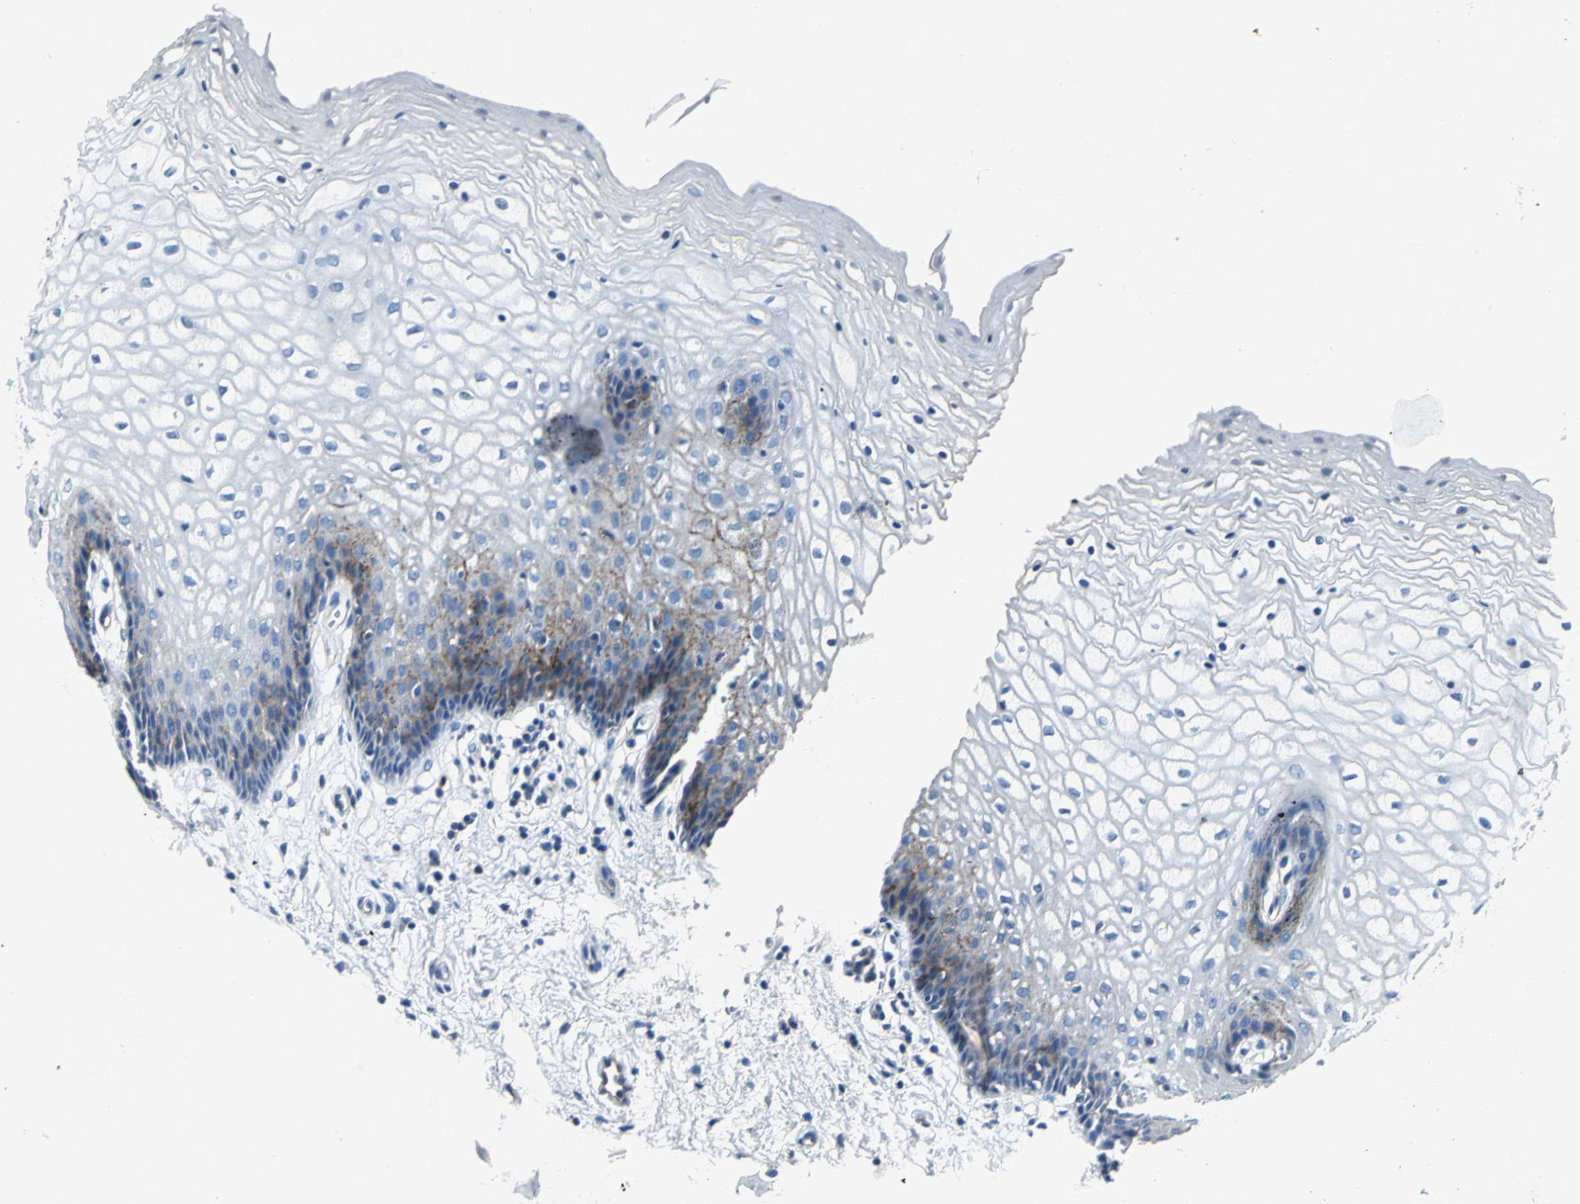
{"staining": {"intensity": "moderate", "quantity": "<25%", "location": "cytoplasmic/membranous"}, "tissue": "vagina", "cell_type": "Squamous epithelial cells", "image_type": "normal", "snomed": [{"axis": "morphology", "description": "Normal tissue, NOS"}, {"axis": "topography", "description": "Vagina"}], "caption": "Immunohistochemical staining of normal human vagina reveals <25% levels of moderate cytoplasmic/membranous protein positivity in approximately <25% of squamous epithelial cells. The protein is stained brown, and the nuclei are stained in blue (DAB (3,3'-diaminobenzidine) IHC with brightfield microscopy, high magnification).", "gene": "RPS13", "patient": {"sex": "female", "age": 34}}